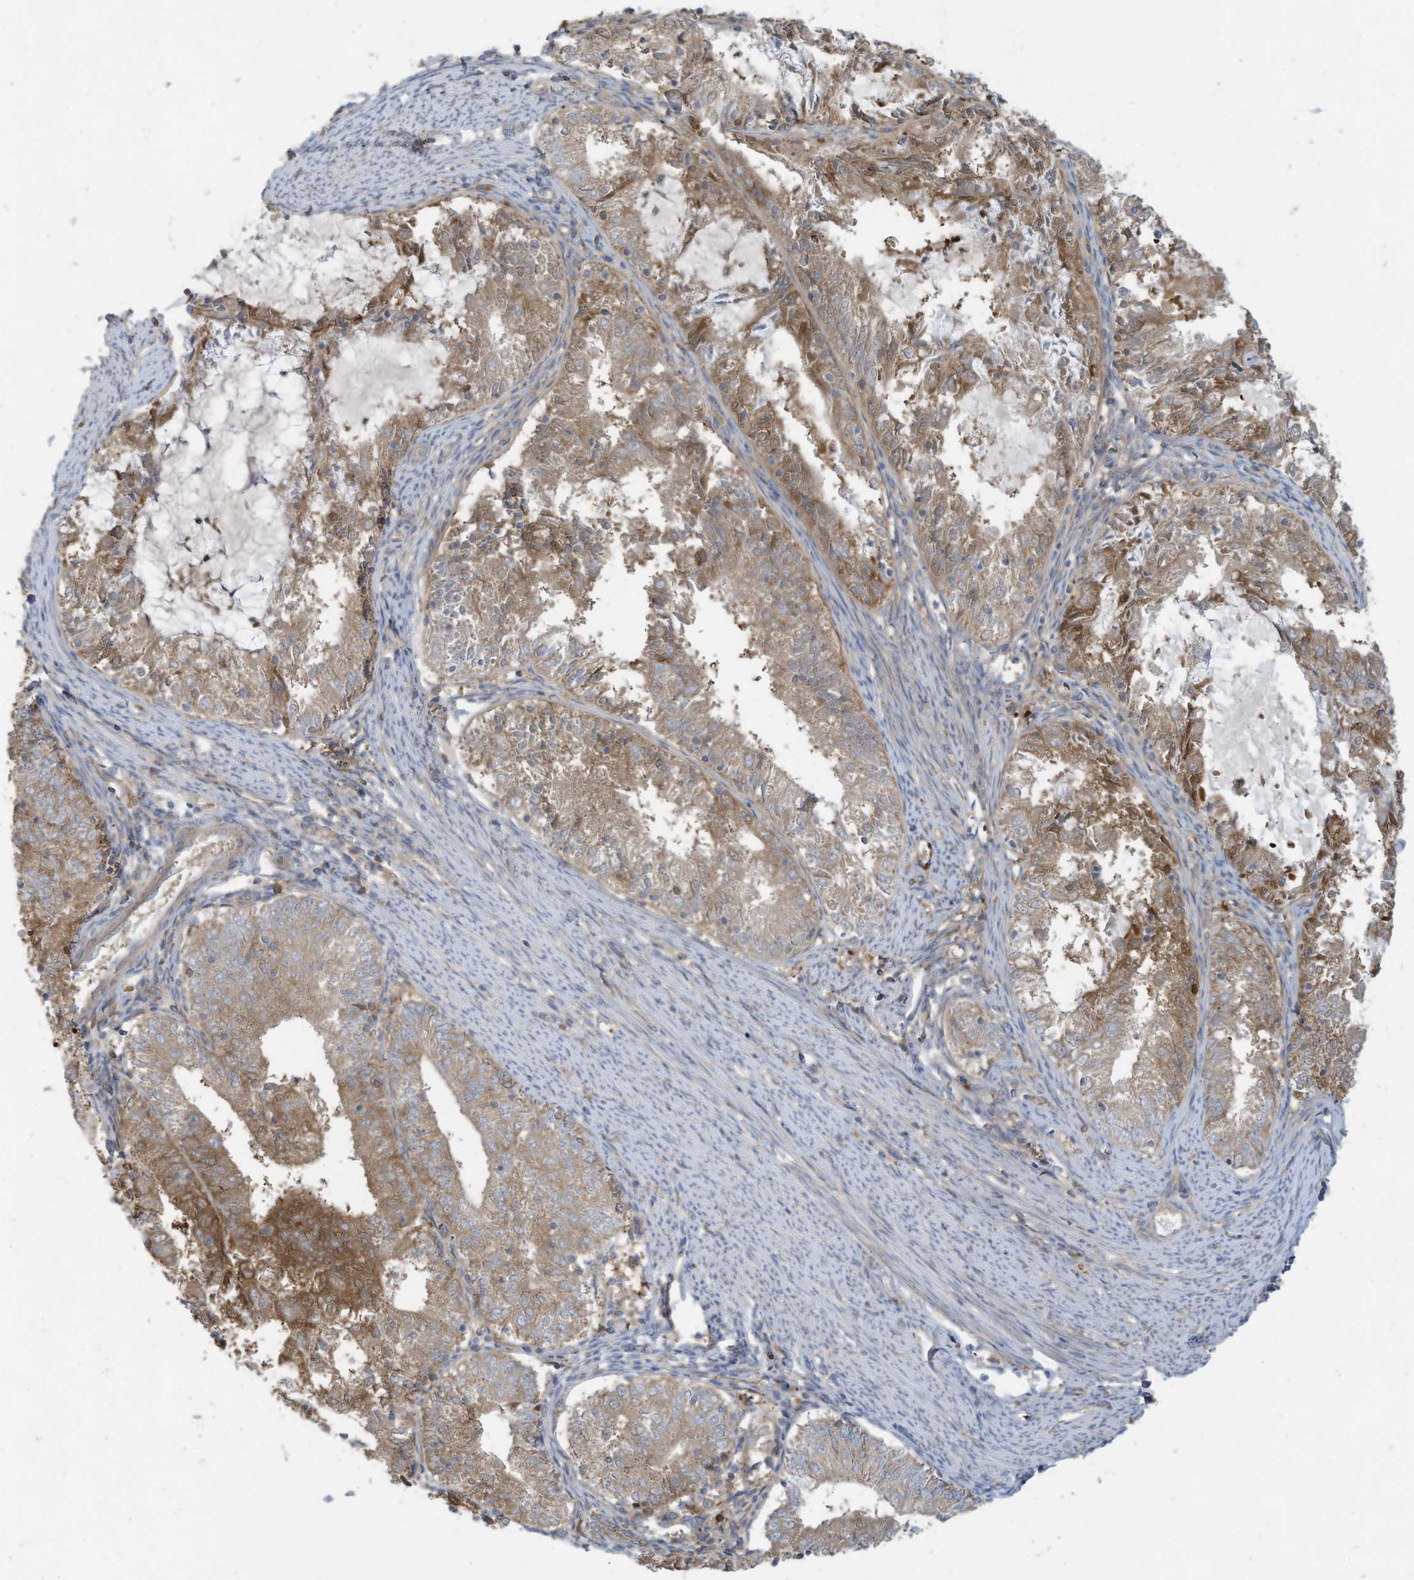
{"staining": {"intensity": "moderate", "quantity": ">75%", "location": "cytoplasmic/membranous"}, "tissue": "endometrial cancer", "cell_type": "Tumor cells", "image_type": "cancer", "snomed": [{"axis": "morphology", "description": "Adenocarcinoma, NOS"}, {"axis": "topography", "description": "Endometrium"}], "caption": "The image reveals staining of endometrial adenocarcinoma, revealing moderate cytoplasmic/membranous protein expression (brown color) within tumor cells.", "gene": "ADI1", "patient": {"sex": "female", "age": 57}}